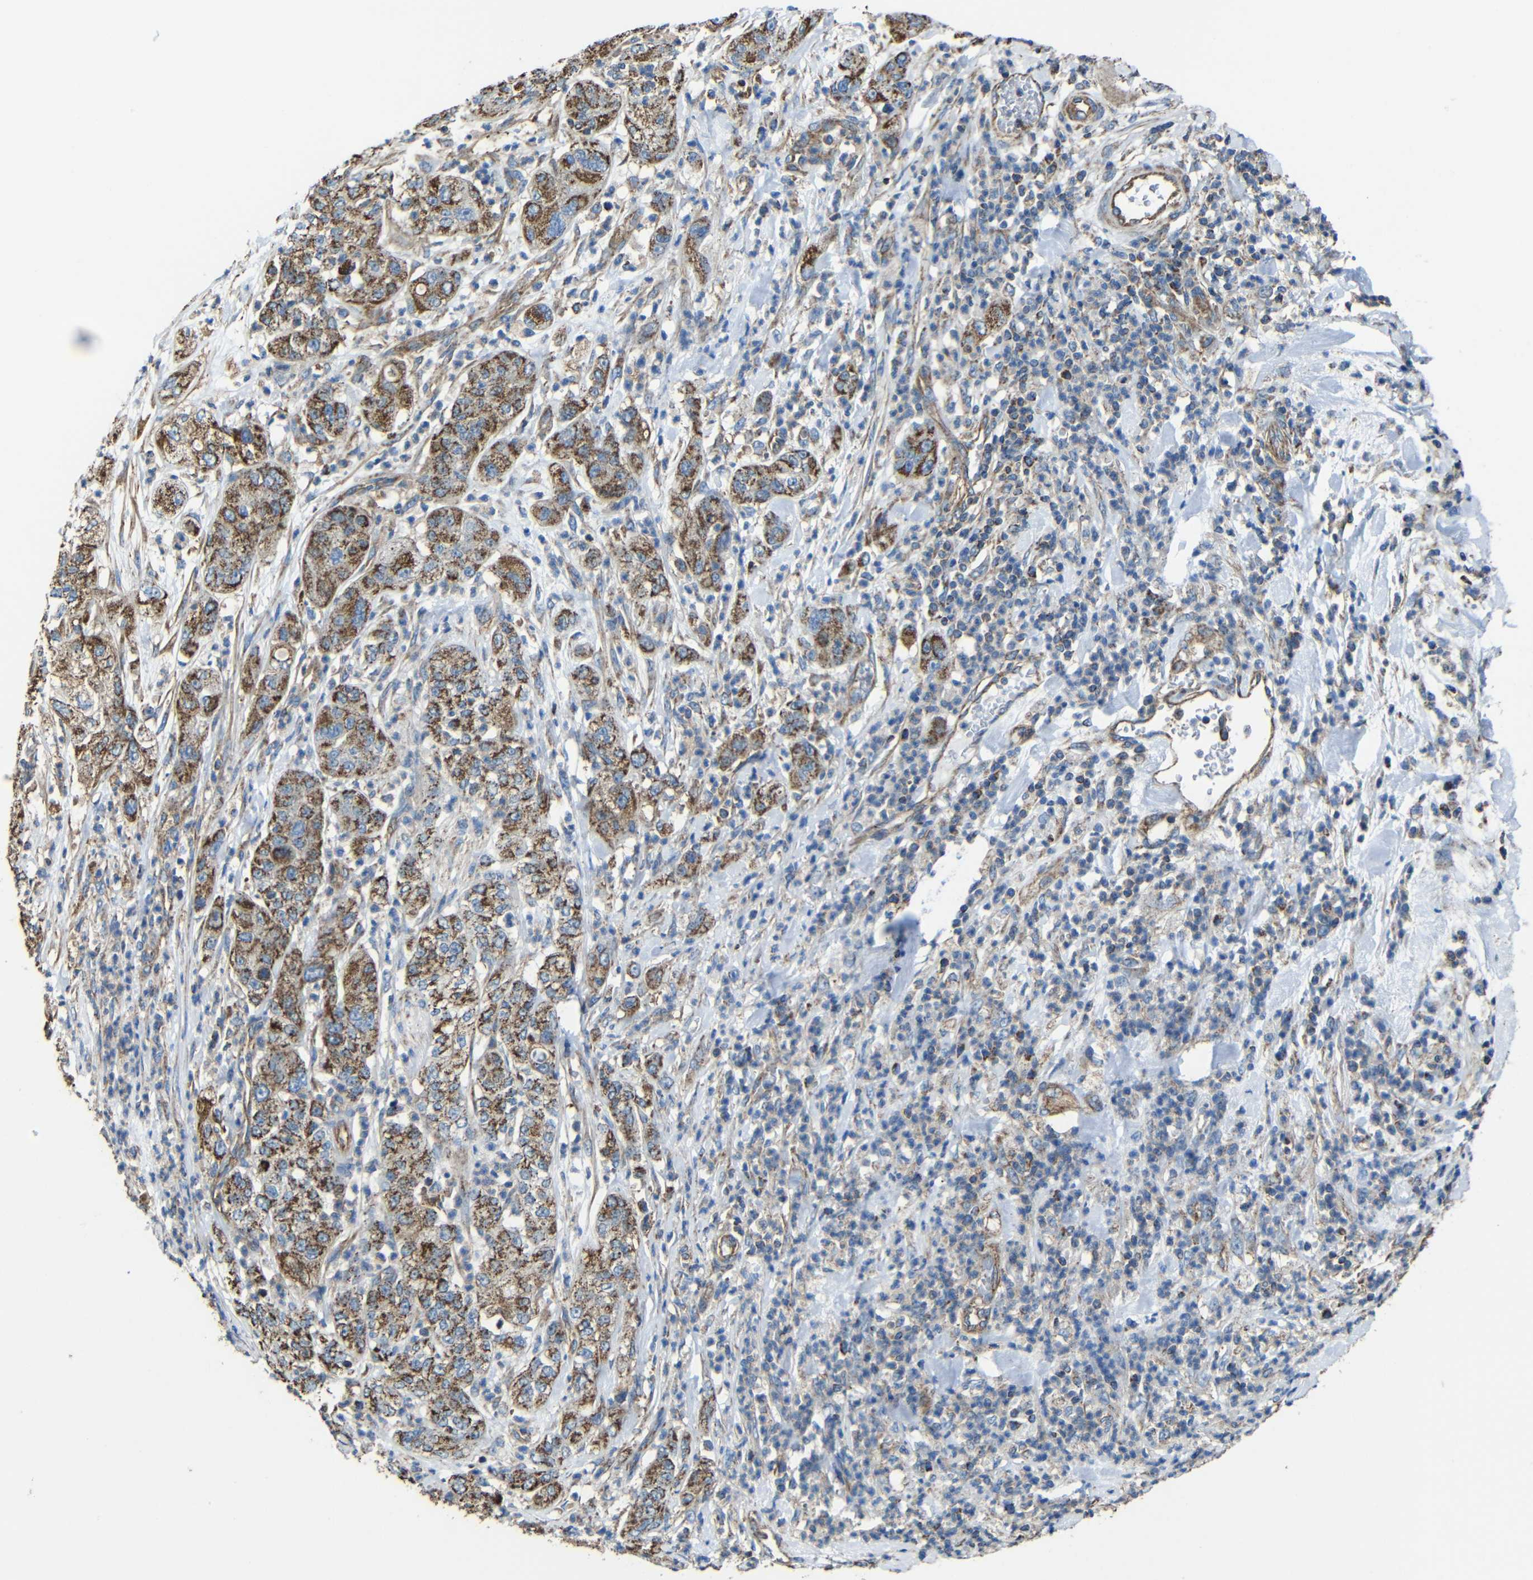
{"staining": {"intensity": "strong", "quantity": ">75%", "location": "cytoplasmic/membranous"}, "tissue": "pancreatic cancer", "cell_type": "Tumor cells", "image_type": "cancer", "snomed": [{"axis": "morphology", "description": "Adenocarcinoma, NOS"}, {"axis": "topography", "description": "Pancreas"}], "caption": "Adenocarcinoma (pancreatic) stained with immunohistochemistry (IHC) reveals strong cytoplasmic/membranous staining in about >75% of tumor cells.", "gene": "INTS6L", "patient": {"sex": "female", "age": 78}}